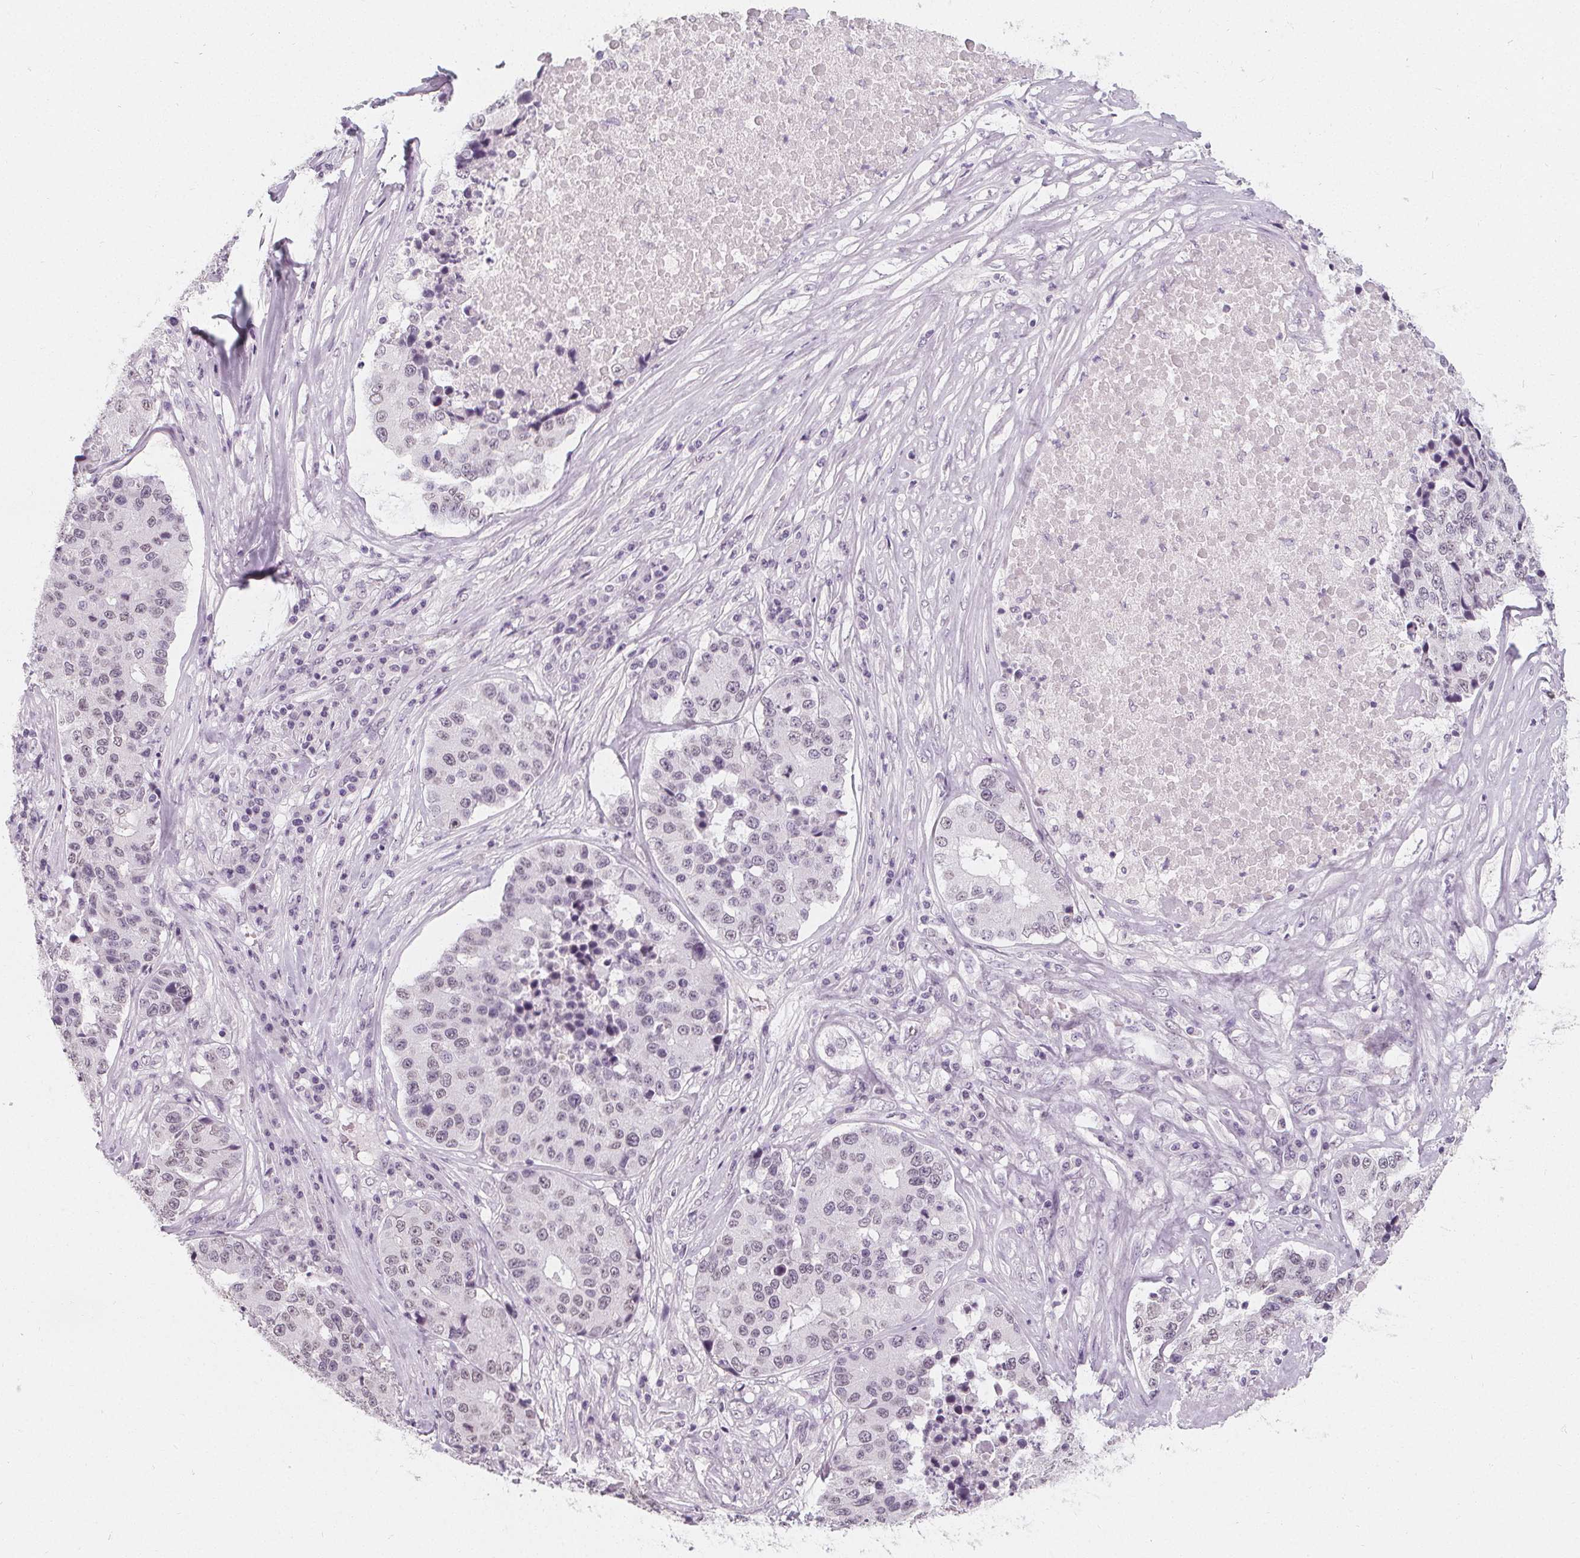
{"staining": {"intensity": "negative", "quantity": "none", "location": "none"}, "tissue": "stomach cancer", "cell_type": "Tumor cells", "image_type": "cancer", "snomed": [{"axis": "morphology", "description": "Adenocarcinoma, NOS"}, {"axis": "topography", "description": "Stomach"}], "caption": "IHC histopathology image of human stomach cancer (adenocarcinoma) stained for a protein (brown), which reveals no staining in tumor cells. (DAB (3,3'-diaminobenzidine) IHC visualized using brightfield microscopy, high magnification).", "gene": "DBX2", "patient": {"sex": "male", "age": 71}}